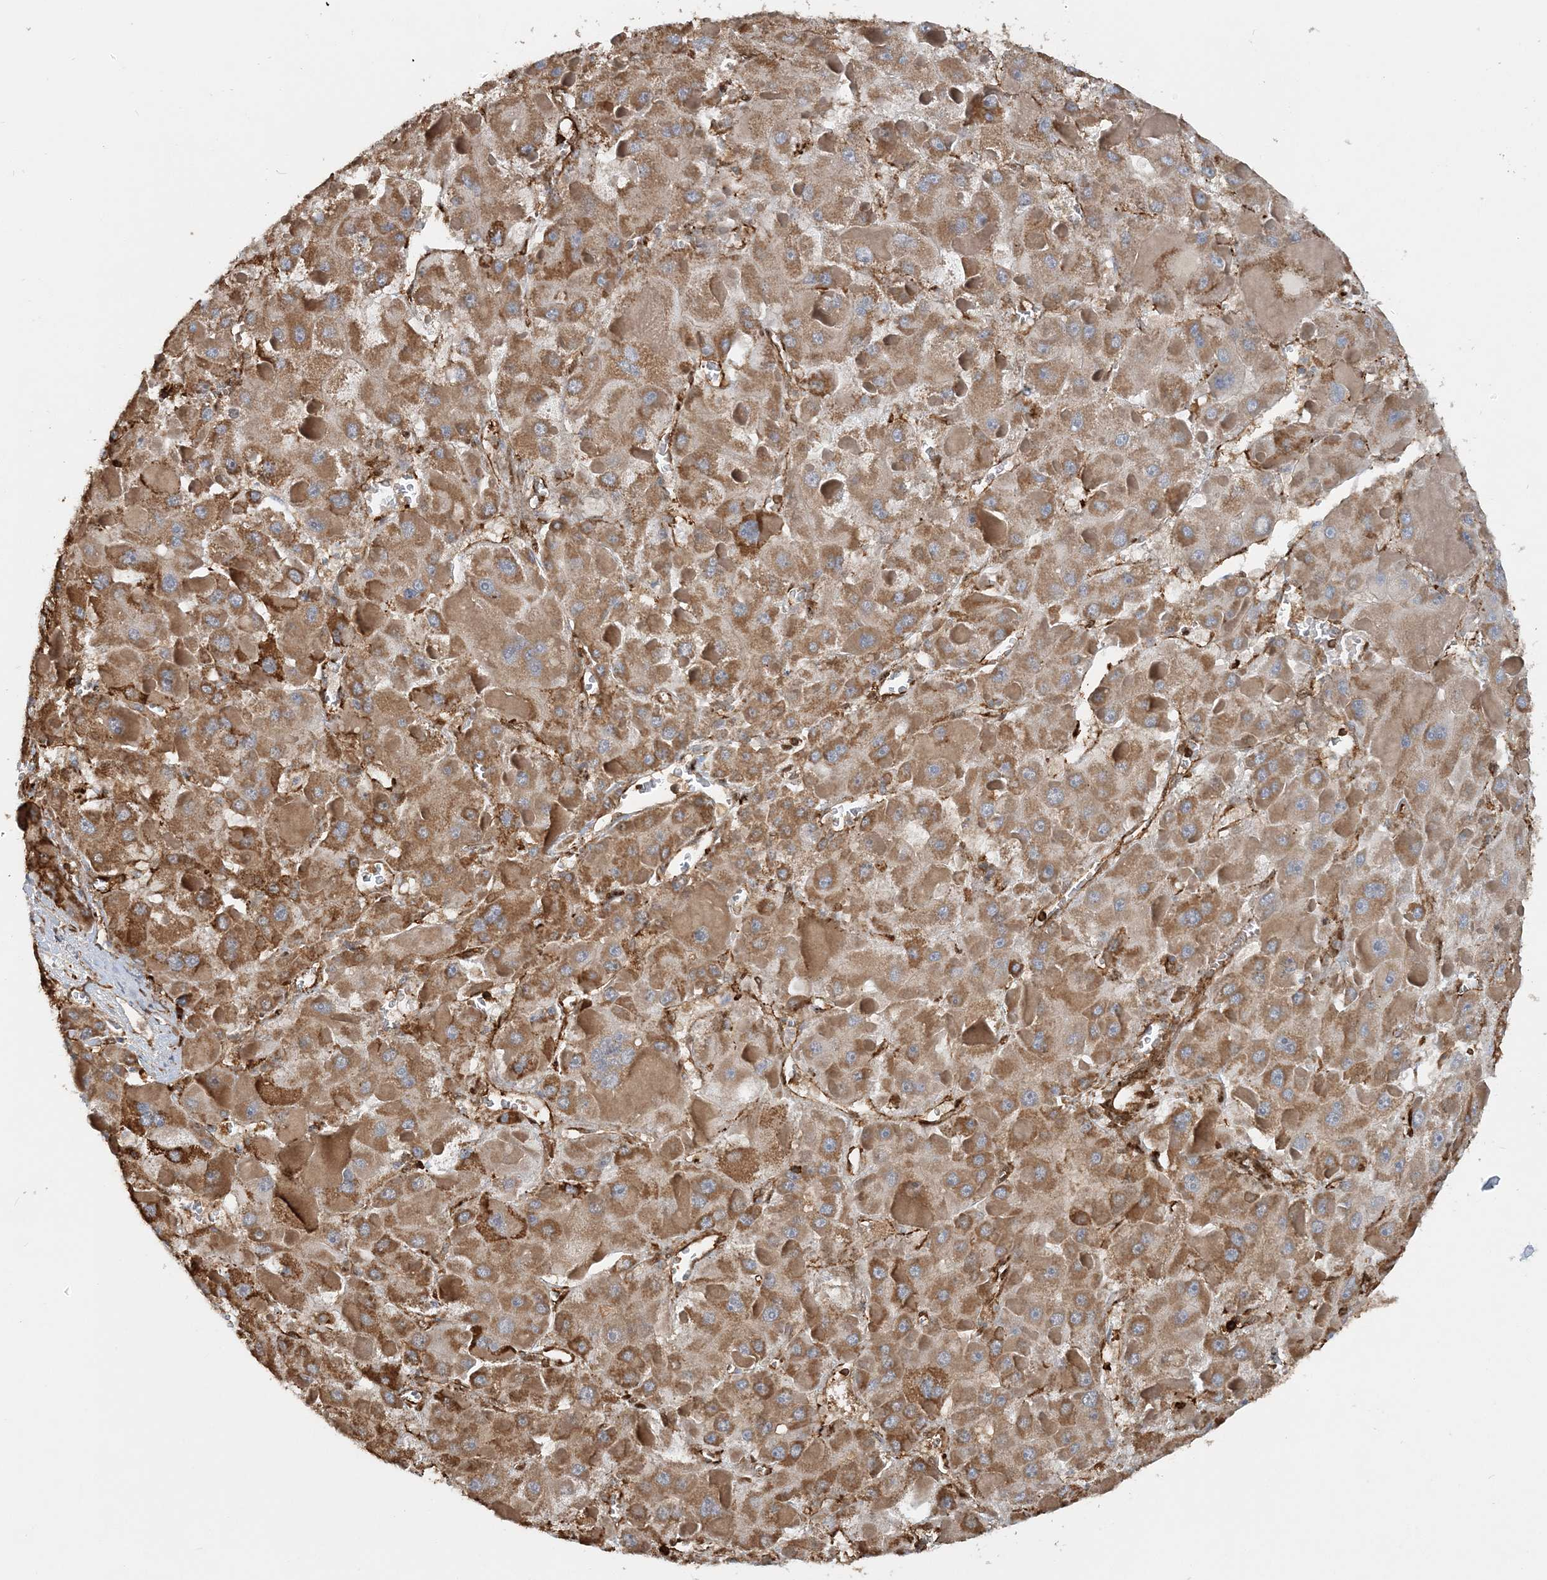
{"staining": {"intensity": "moderate", "quantity": ">75%", "location": "cytoplasmic/membranous"}, "tissue": "liver cancer", "cell_type": "Tumor cells", "image_type": "cancer", "snomed": [{"axis": "morphology", "description": "Carcinoma, Hepatocellular, NOS"}, {"axis": "topography", "description": "Liver"}], "caption": "Liver cancer tissue demonstrates moderate cytoplasmic/membranous positivity in about >75% of tumor cells, visualized by immunohistochemistry.", "gene": "DSTN", "patient": {"sex": "female", "age": 73}}